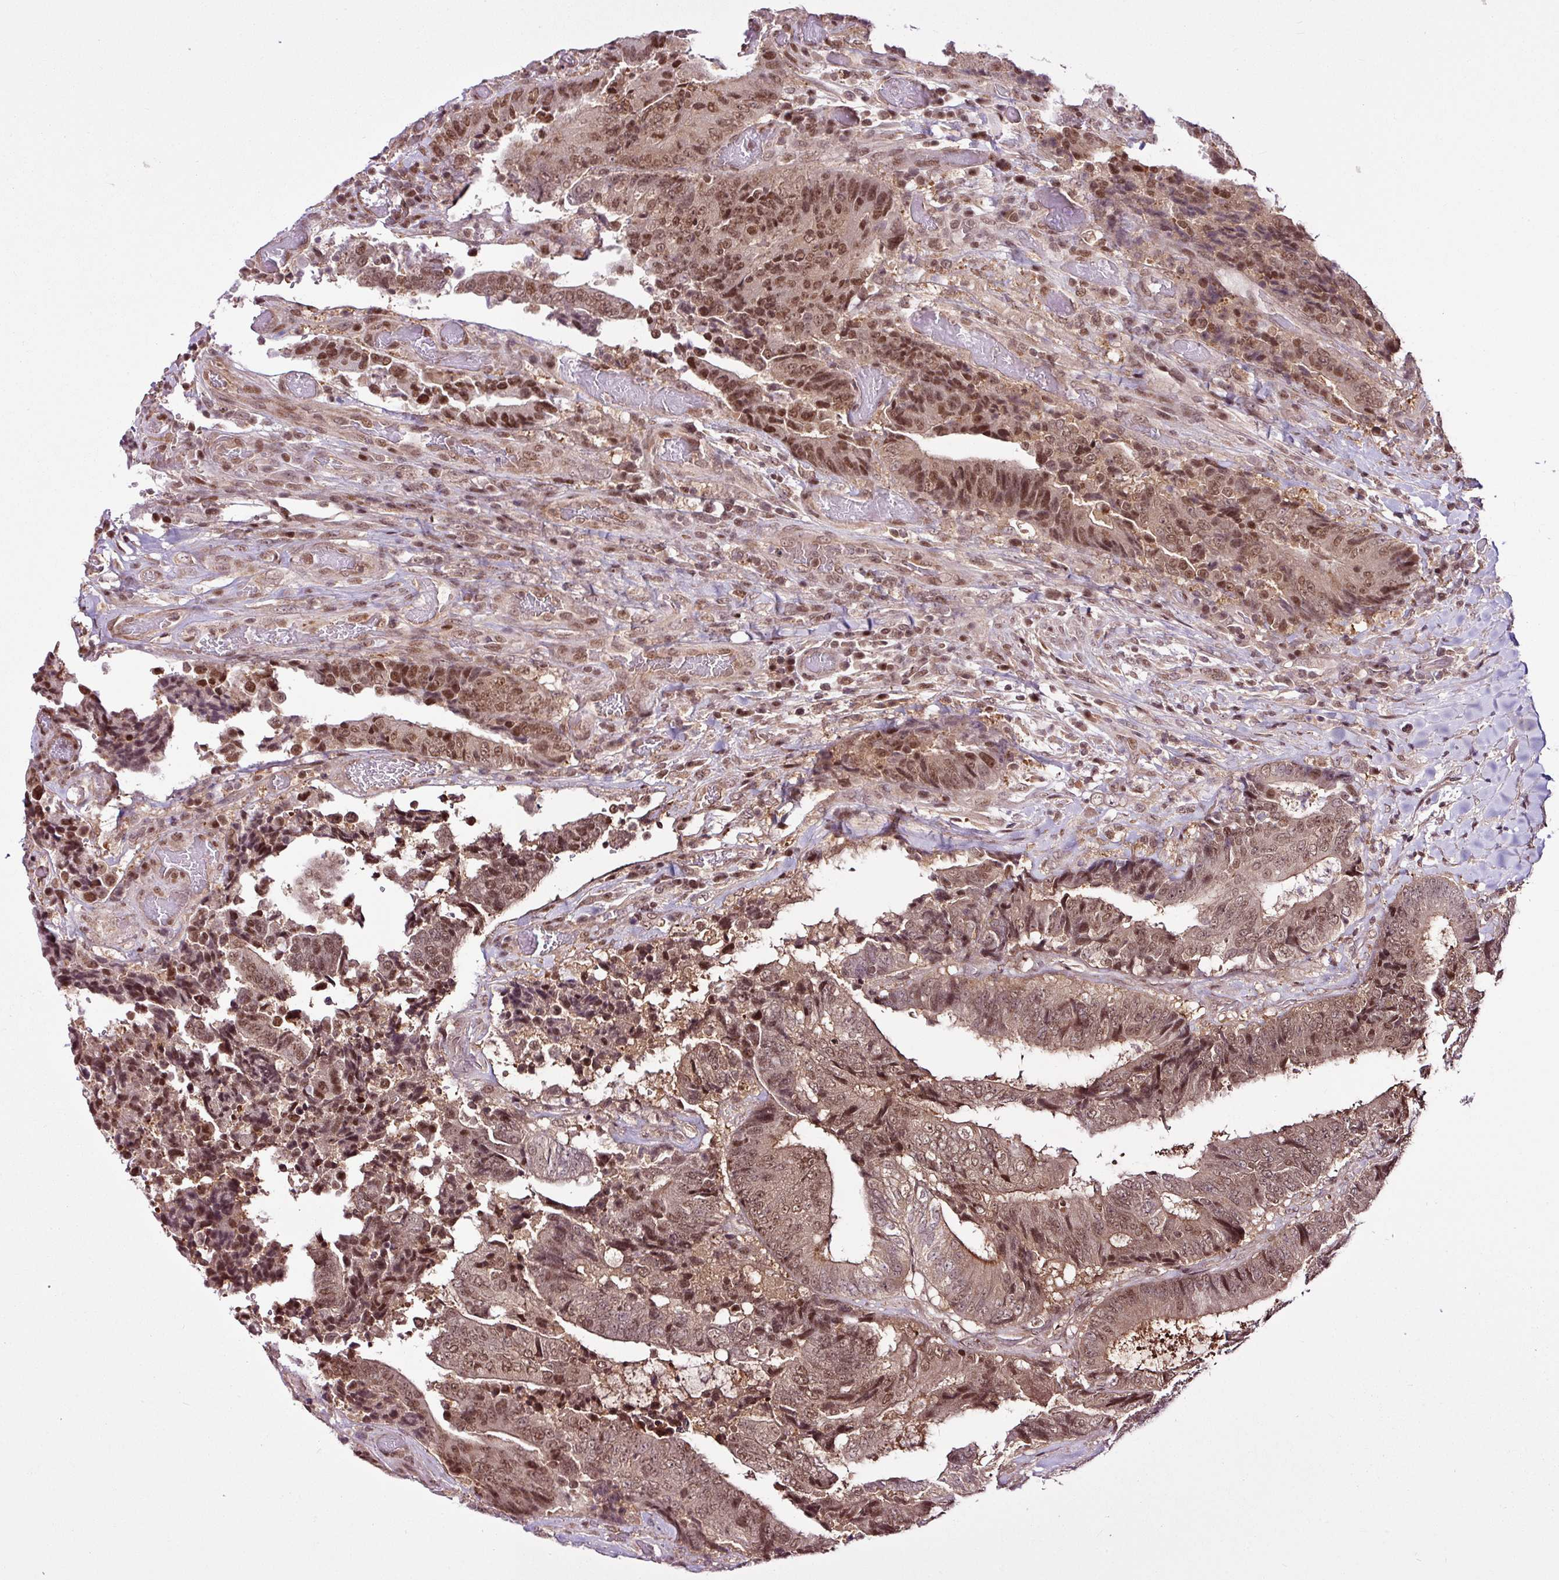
{"staining": {"intensity": "moderate", "quantity": ">75%", "location": "cytoplasmic/membranous,nuclear"}, "tissue": "colorectal cancer", "cell_type": "Tumor cells", "image_type": "cancer", "snomed": [{"axis": "morphology", "description": "Adenocarcinoma, NOS"}, {"axis": "topography", "description": "Rectum"}], "caption": "Colorectal cancer (adenocarcinoma) tissue demonstrates moderate cytoplasmic/membranous and nuclear expression in approximately >75% of tumor cells, visualized by immunohistochemistry.", "gene": "ITPKC", "patient": {"sex": "male", "age": 72}}